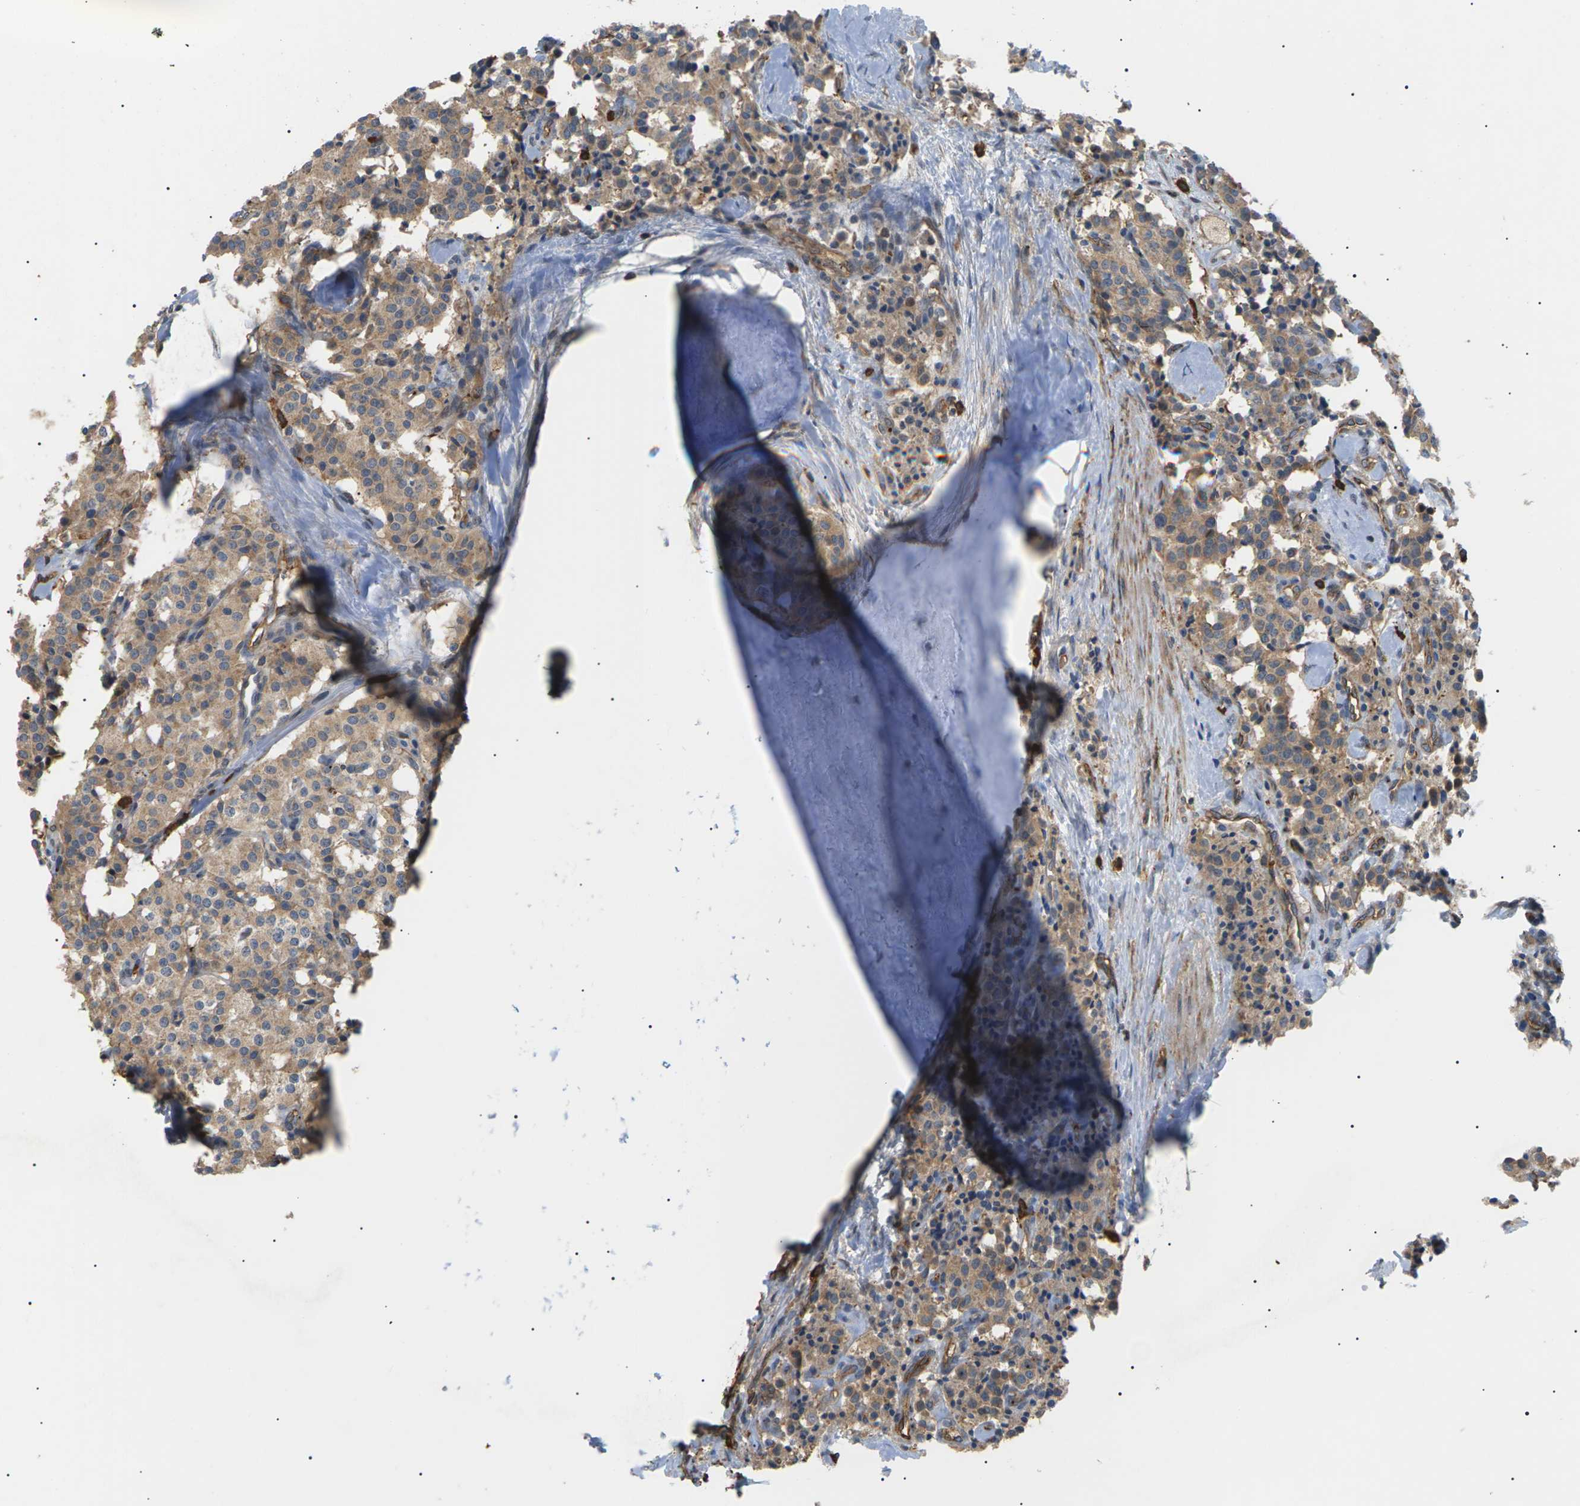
{"staining": {"intensity": "weak", "quantity": ">75%", "location": "cytoplasmic/membranous"}, "tissue": "carcinoid", "cell_type": "Tumor cells", "image_type": "cancer", "snomed": [{"axis": "morphology", "description": "Carcinoid, malignant, NOS"}, {"axis": "topography", "description": "Lung"}], "caption": "Weak cytoplasmic/membranous protein staining is seen in about >75% of tumor cells in carcinoid.", "gene": "TMTC4", "patient": {"sex": "male", "age": 30}}